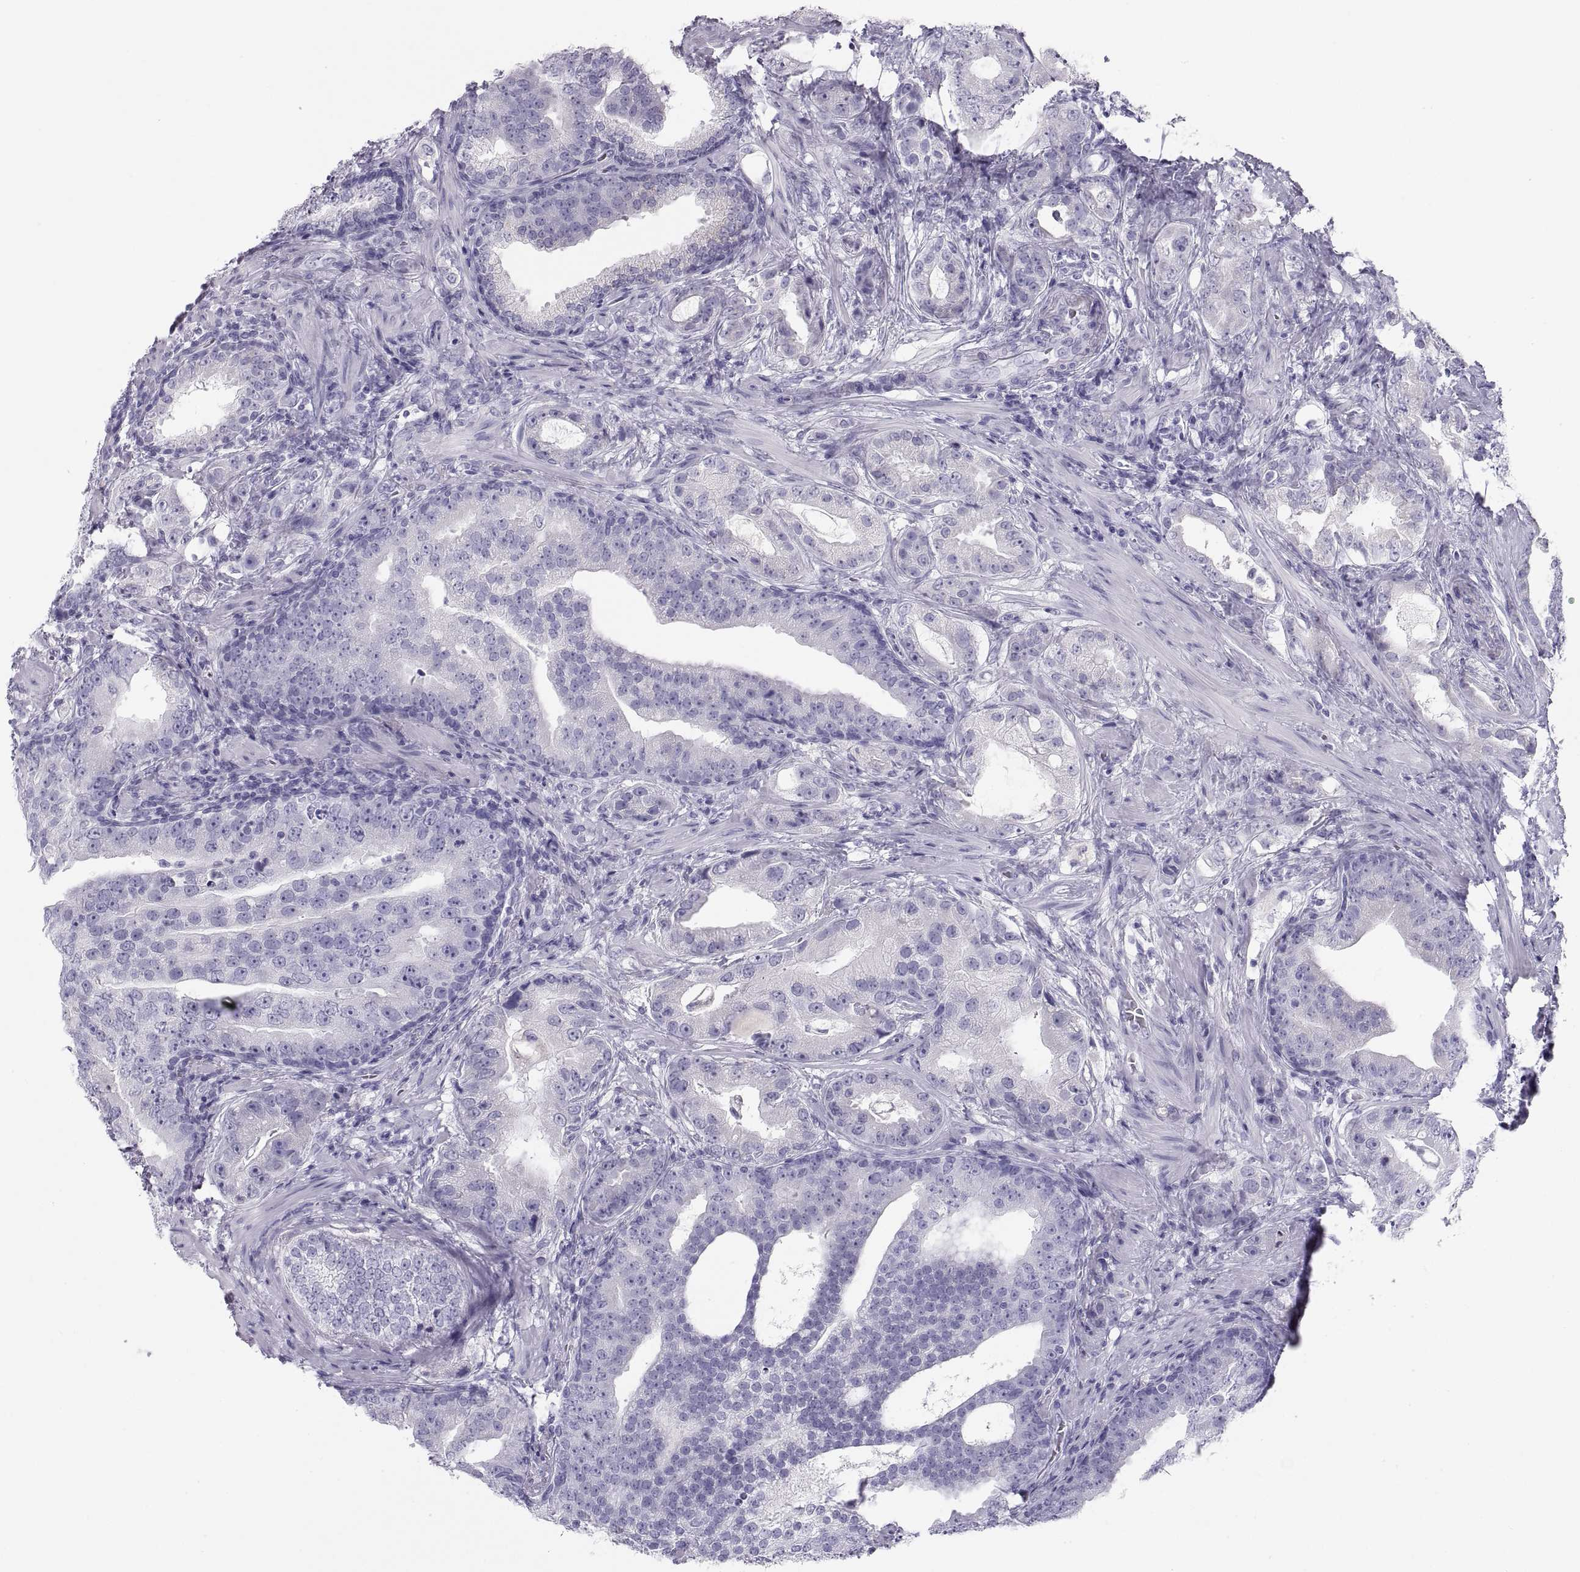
{"staining": {"intensity": "negative", "quantity": "none", "location": "none"}, "tissue": "prostate cancer", "cell_type": "Tumor cells", "image_type": "cancer", "snomed": [{"axis": "morphology", "description": "Adenocarcinoma, NOS"}, {"axis": "topography", "description": "Prostate"}], "caption": "High power microscopy image of an immunohistochemistry (IHC) photomicrograph of prostate cancer, revealing no significant expression in tumor cells.", "gene": "PAX2", "patient": {"sex": "male", "age": 57}}